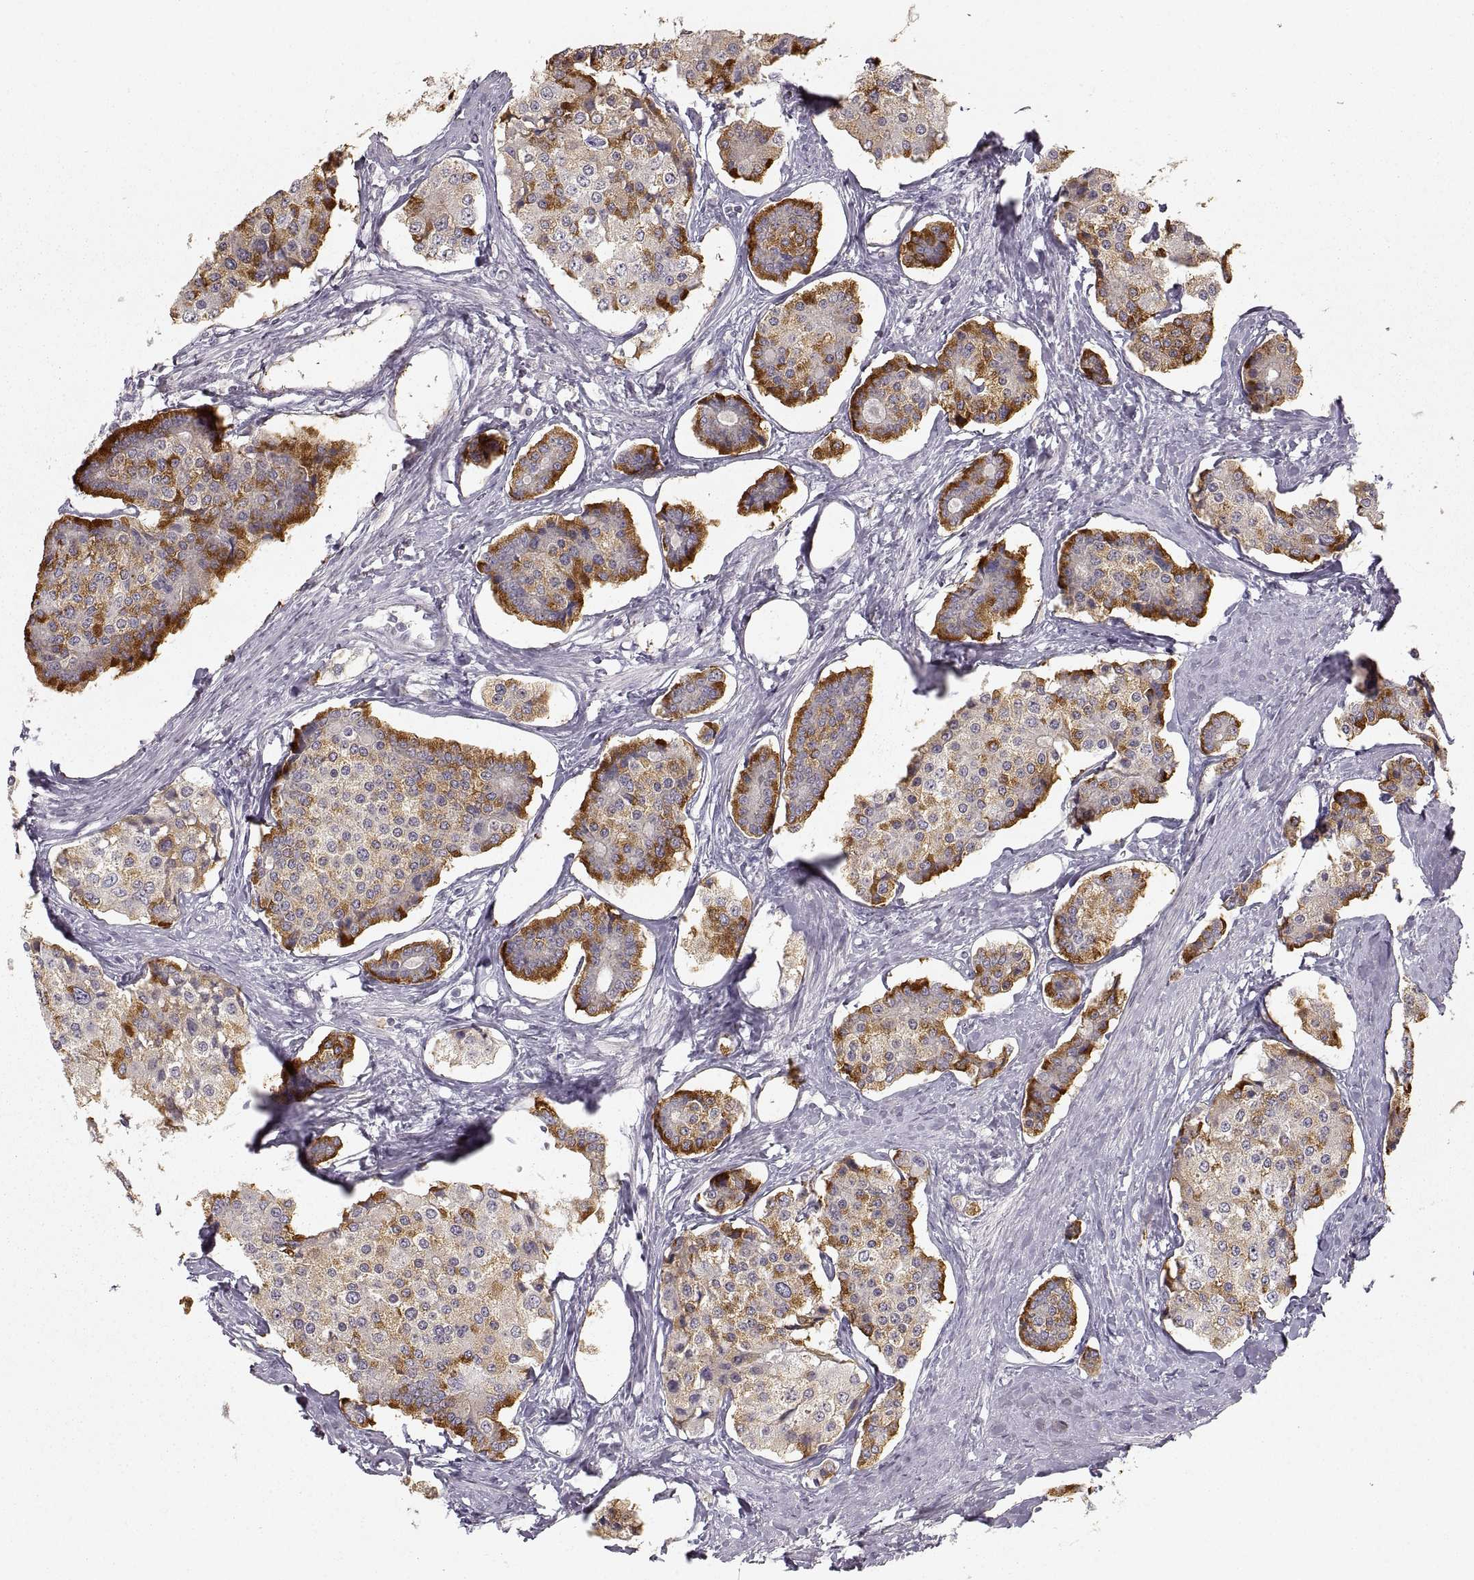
{"staining": {"intensity": "moderate", "quantity": "25%-75%", "location": "cytoplasmic/membranous"}, "tissue": "carcinoid", "cell_type": "Tumor cells", "image_type": "cancer", "snomed": [{"axis": "morphology", "description": "Carcinoid, malignant, NOS"}, {"axis": "topography", "description": "Small intestine"}], "caption": "The photomicrograph demonstrates immunohistochemical staining of malignant carcinoid. There is moderate cytoplasmic/membranous positivity is present in approximately 25%-75% of tumor cells.", "gene": "PCSK2", "patient": {"sex": "female", "age": 65}}